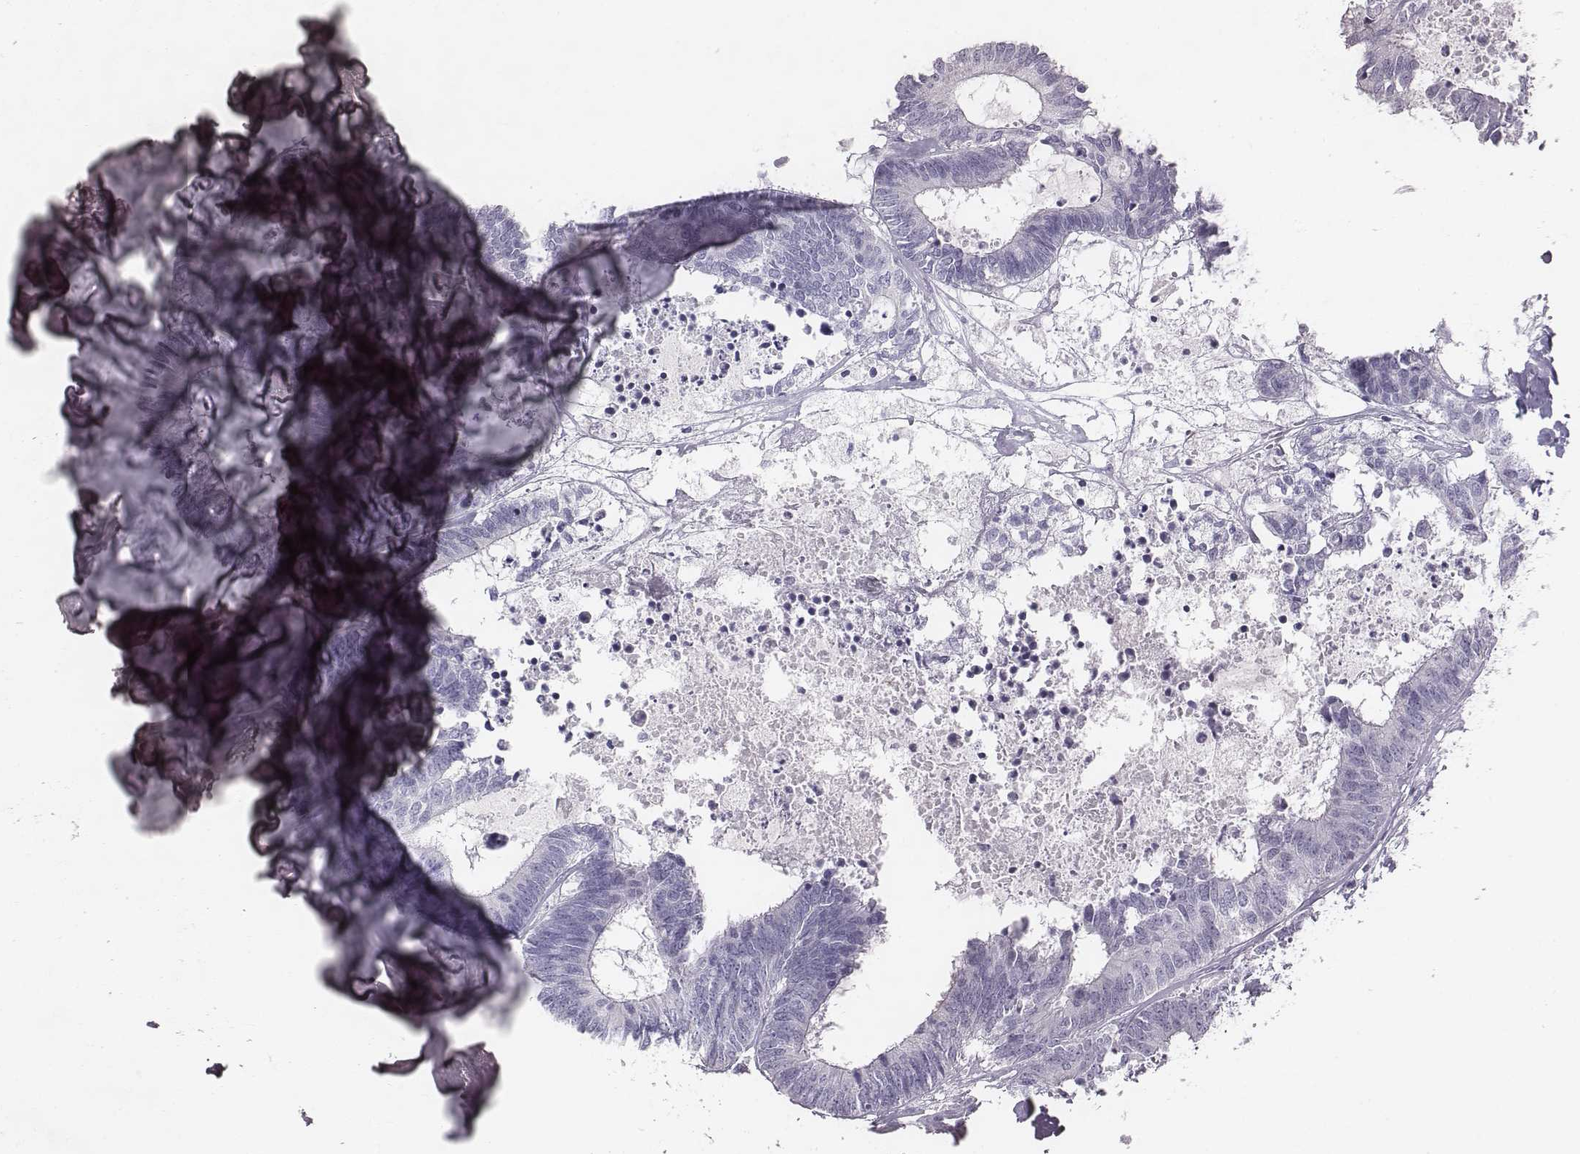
{"staining": {"intensity": "negative", "quantity": "none", "location": "none"}, "tissue": "colorectal cancer", "cell_type": "Tumor cells", "image_type": "cancer", "snomed": [{"axis": "morphology", "description": "Adenocarcinoma, NOS"}, {"axis": "topography", "description": "Colon"}, {"axis": "topography", "description": "Rectum"}], "caption": "Tumor cells are negative for protein expression in human colorectal cancer (adenocarcinoma).", "gene": "PDE8B", "patient": {"sex": "male", "age": 57}}